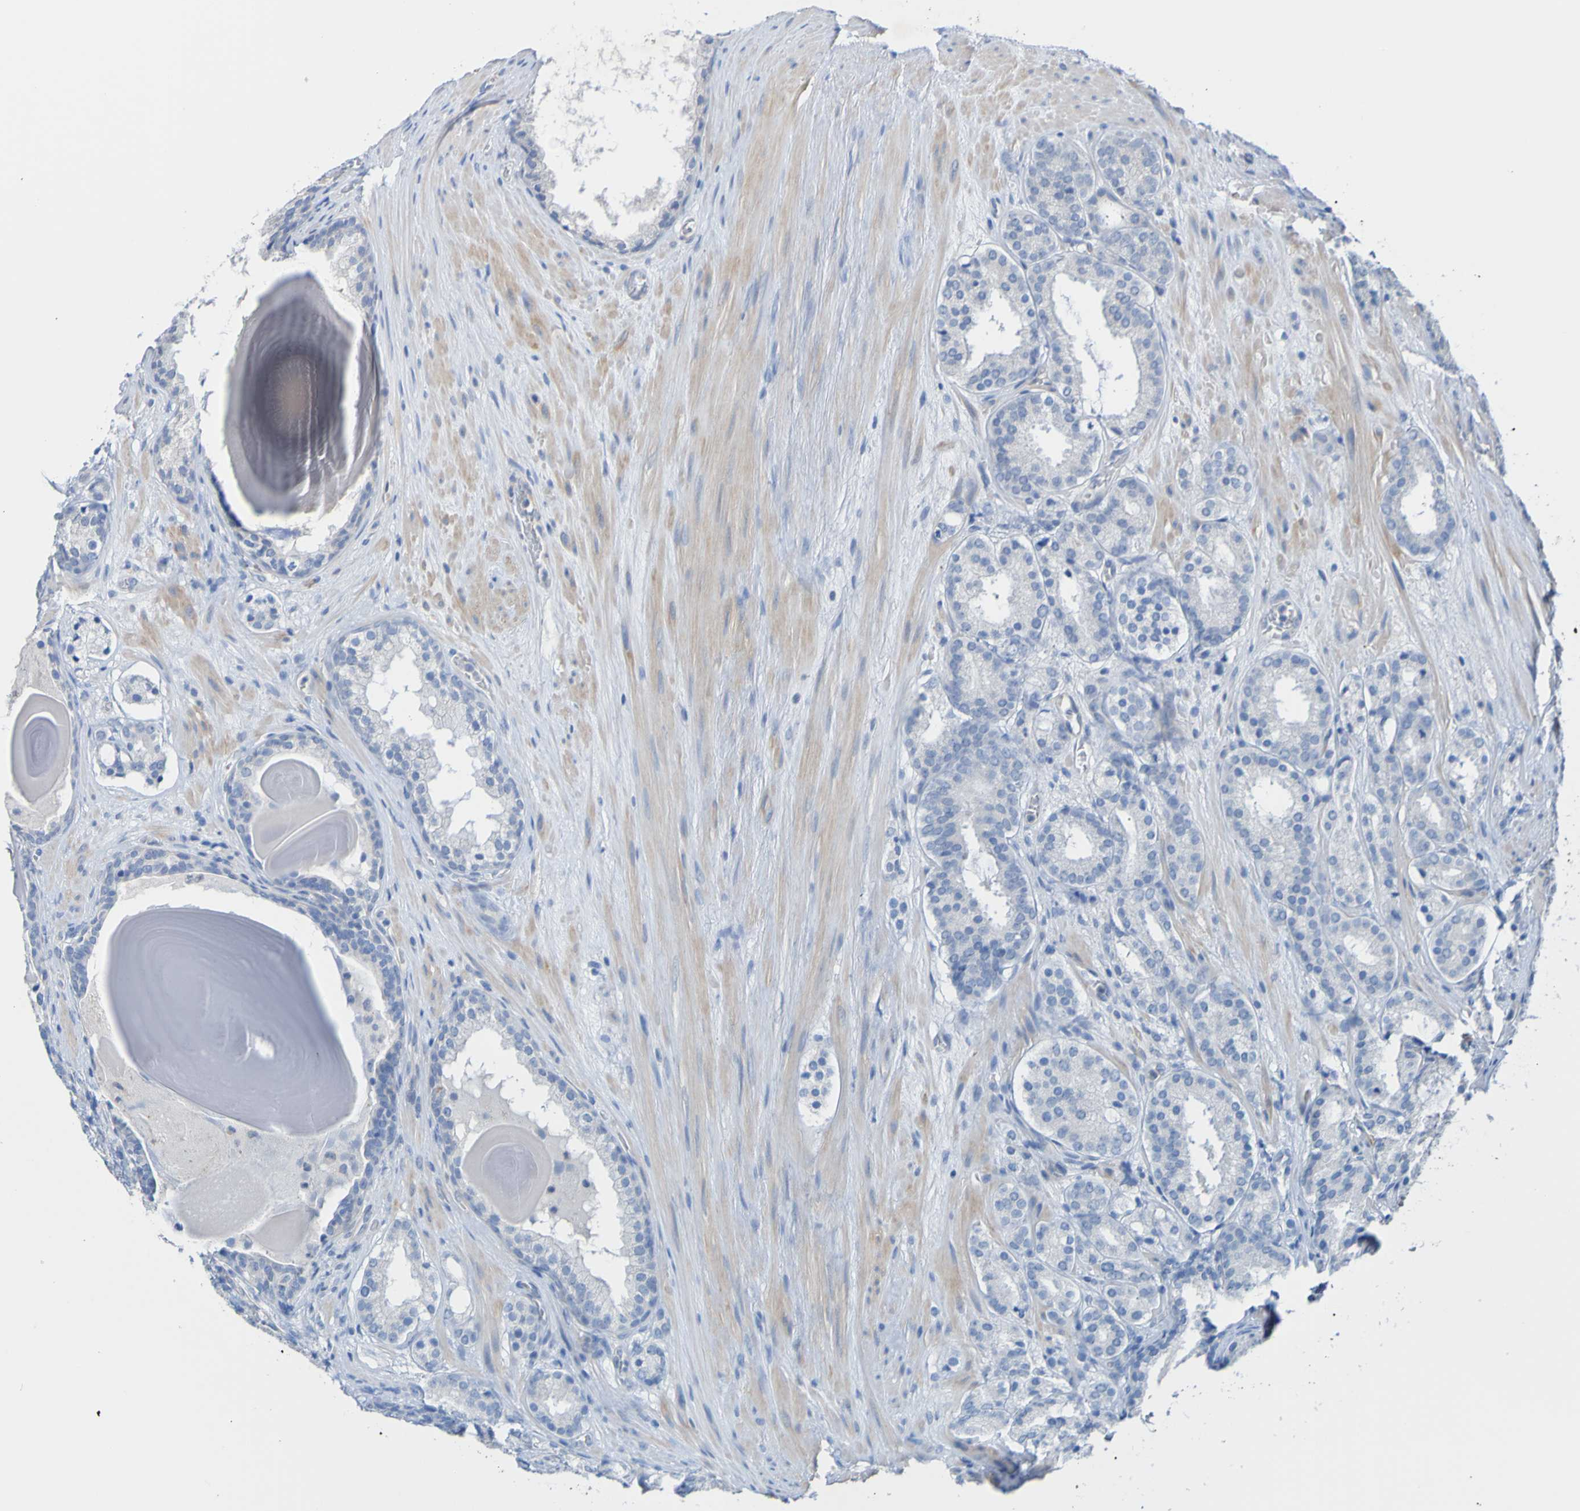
{"staining": {"intensity": "negative", "quantity": "none", "location": "none"}, "tissue": "prostate cancer", "cell_type": "Tumor cells", "image_type": "cancer", "snomed": [{"axis": "morphology", "description": "Adenocarcinoma, Low grade"}, {"axis": "topography", "description": "Prostate"}], "caption": "A high-resolution image shows immunohistochemistry staining of prostate cancer (low-grade adenocarcinoma), which shows no significant positivity in tumor cells.", "gene": "ACMSD", "patient": {"sex": "male", "age": 69}}